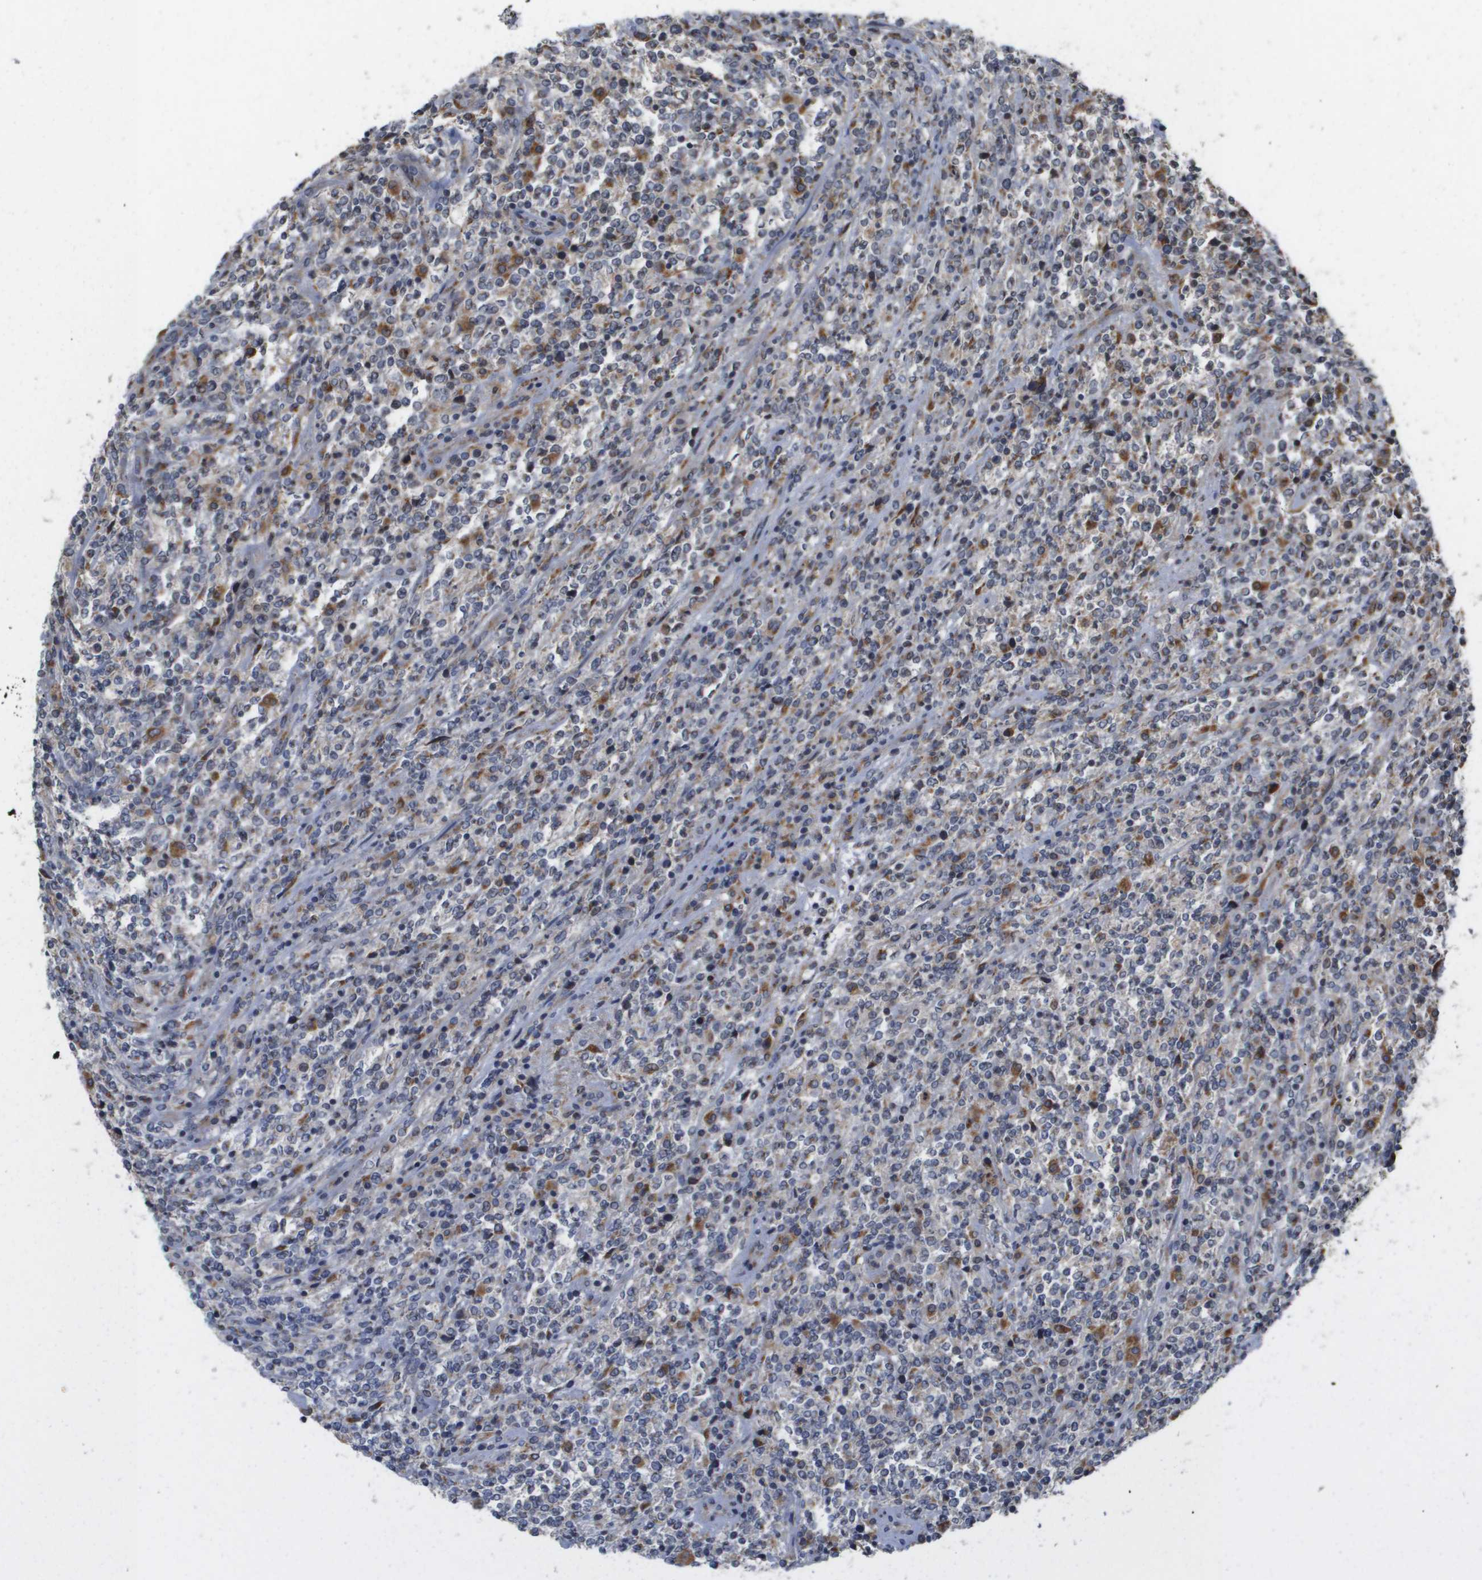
{"staining": {"intensity": "moderate", "quantity": "<25%", "location": "cytoplasmic/membranous"}, "tissue": "lymphoma", "cell_type": "Tumor cells", "image_type": "cancer", "snomed": [{"axis": "morphology", "description": "Malignant lymphoma, non-Hodgkin's type, High grade"}, {"axis": "topography", "description": "Soft tissue"}], "caption": "Malignant lymphoma, non-Hodgkin's type (high-grade) stained with a protein marker reveals moderate staining in tumor cells.", "gene": "PCK1", "patient": {"sex": "male", "age": 18}}